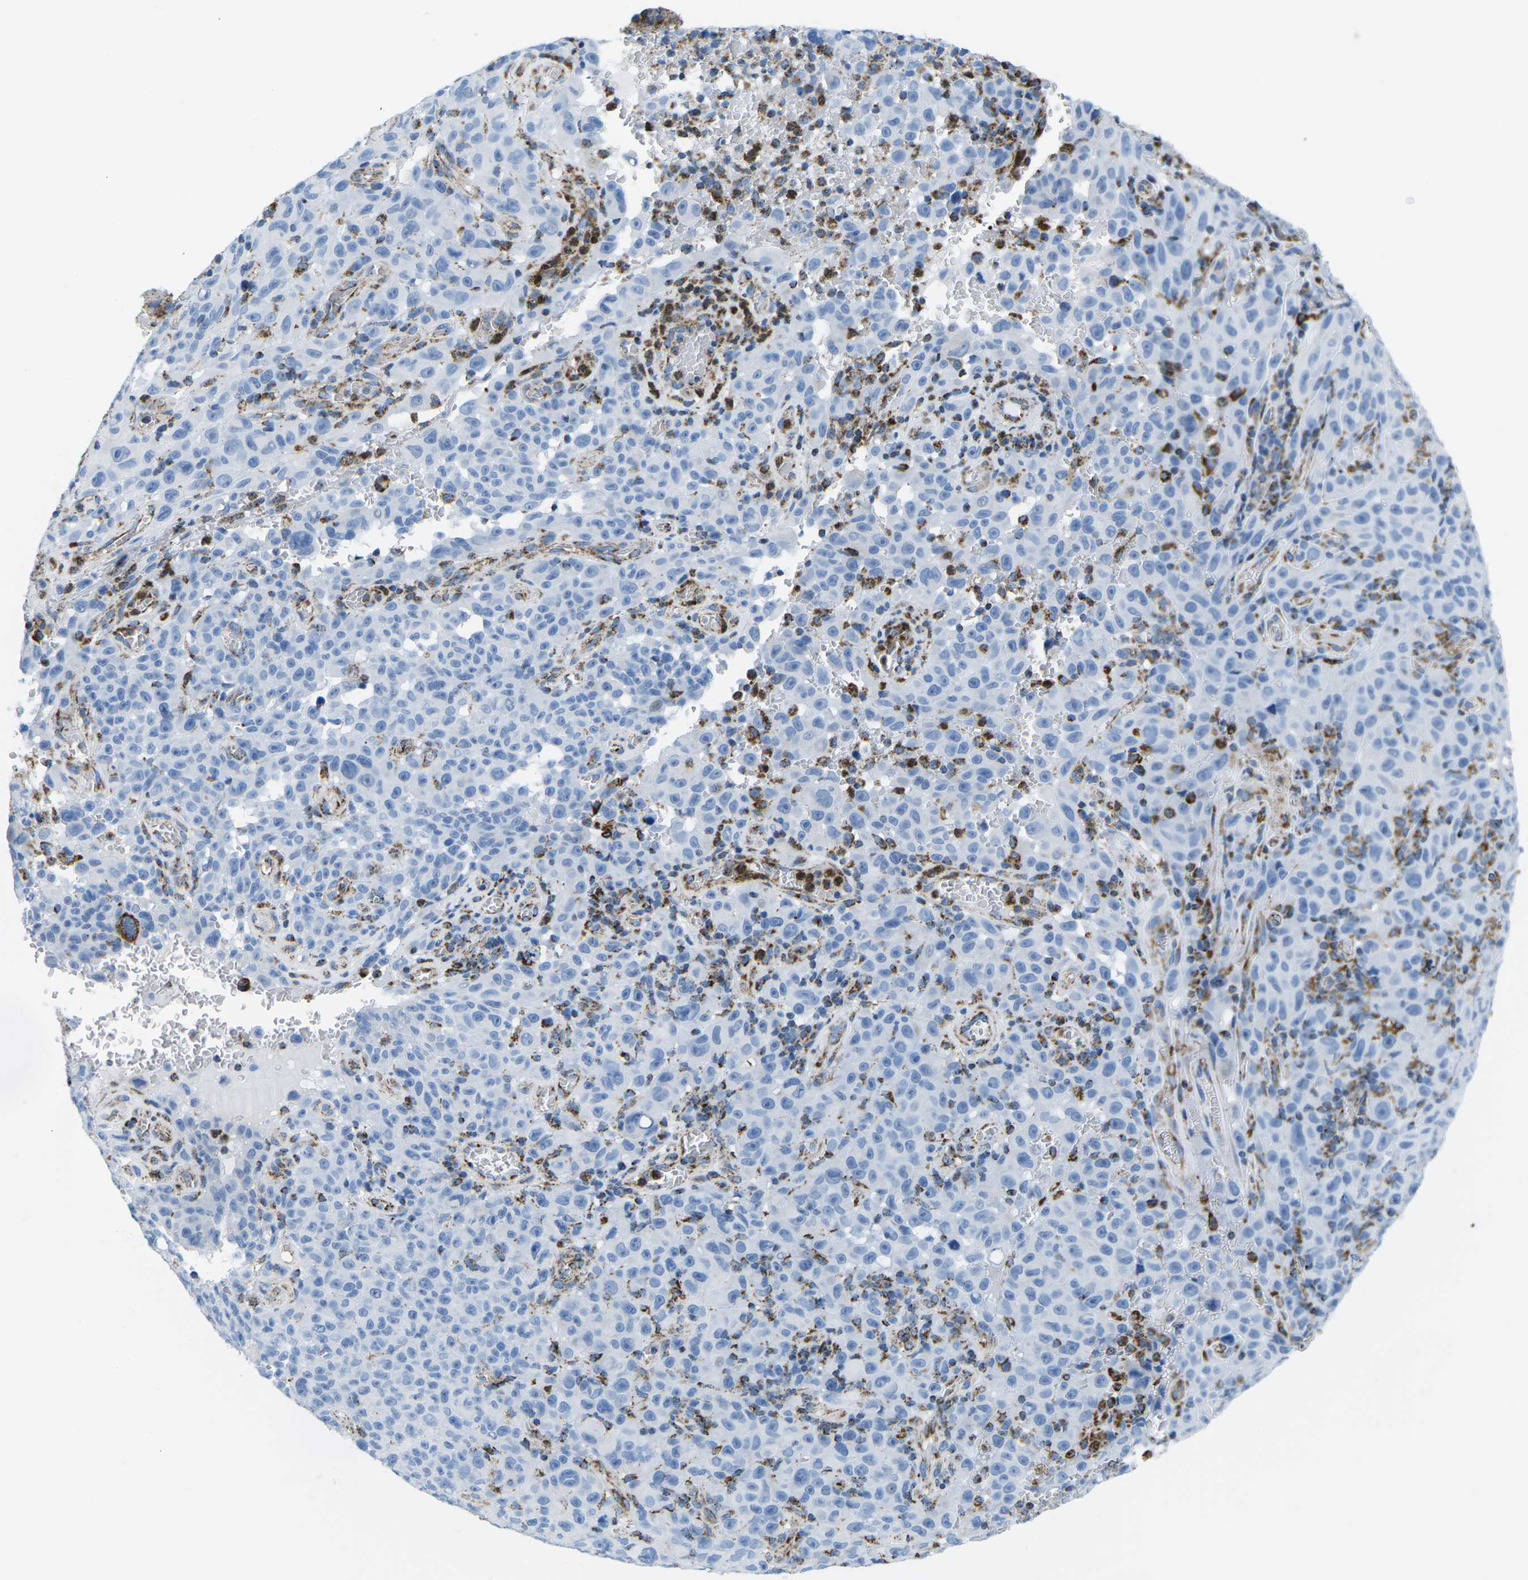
{"staining": {"intensity": "negative", "quantity": "none", "location": "none"}, "tissue": "melanoma", "cell_type": "Tumor cells", "image_type": "cancer", "snomed": [{"axis": "morphology", "description": "Malignant melanoma, NOS"}, {"axis": "topography", "description": "Skin"}], "caption": "DAB immunohistochemical staining of human malignant melanoma reveals no significant expression in tumor cells.", "gene": "COX6C", "patient": {"sex": "female", "age": 82}}